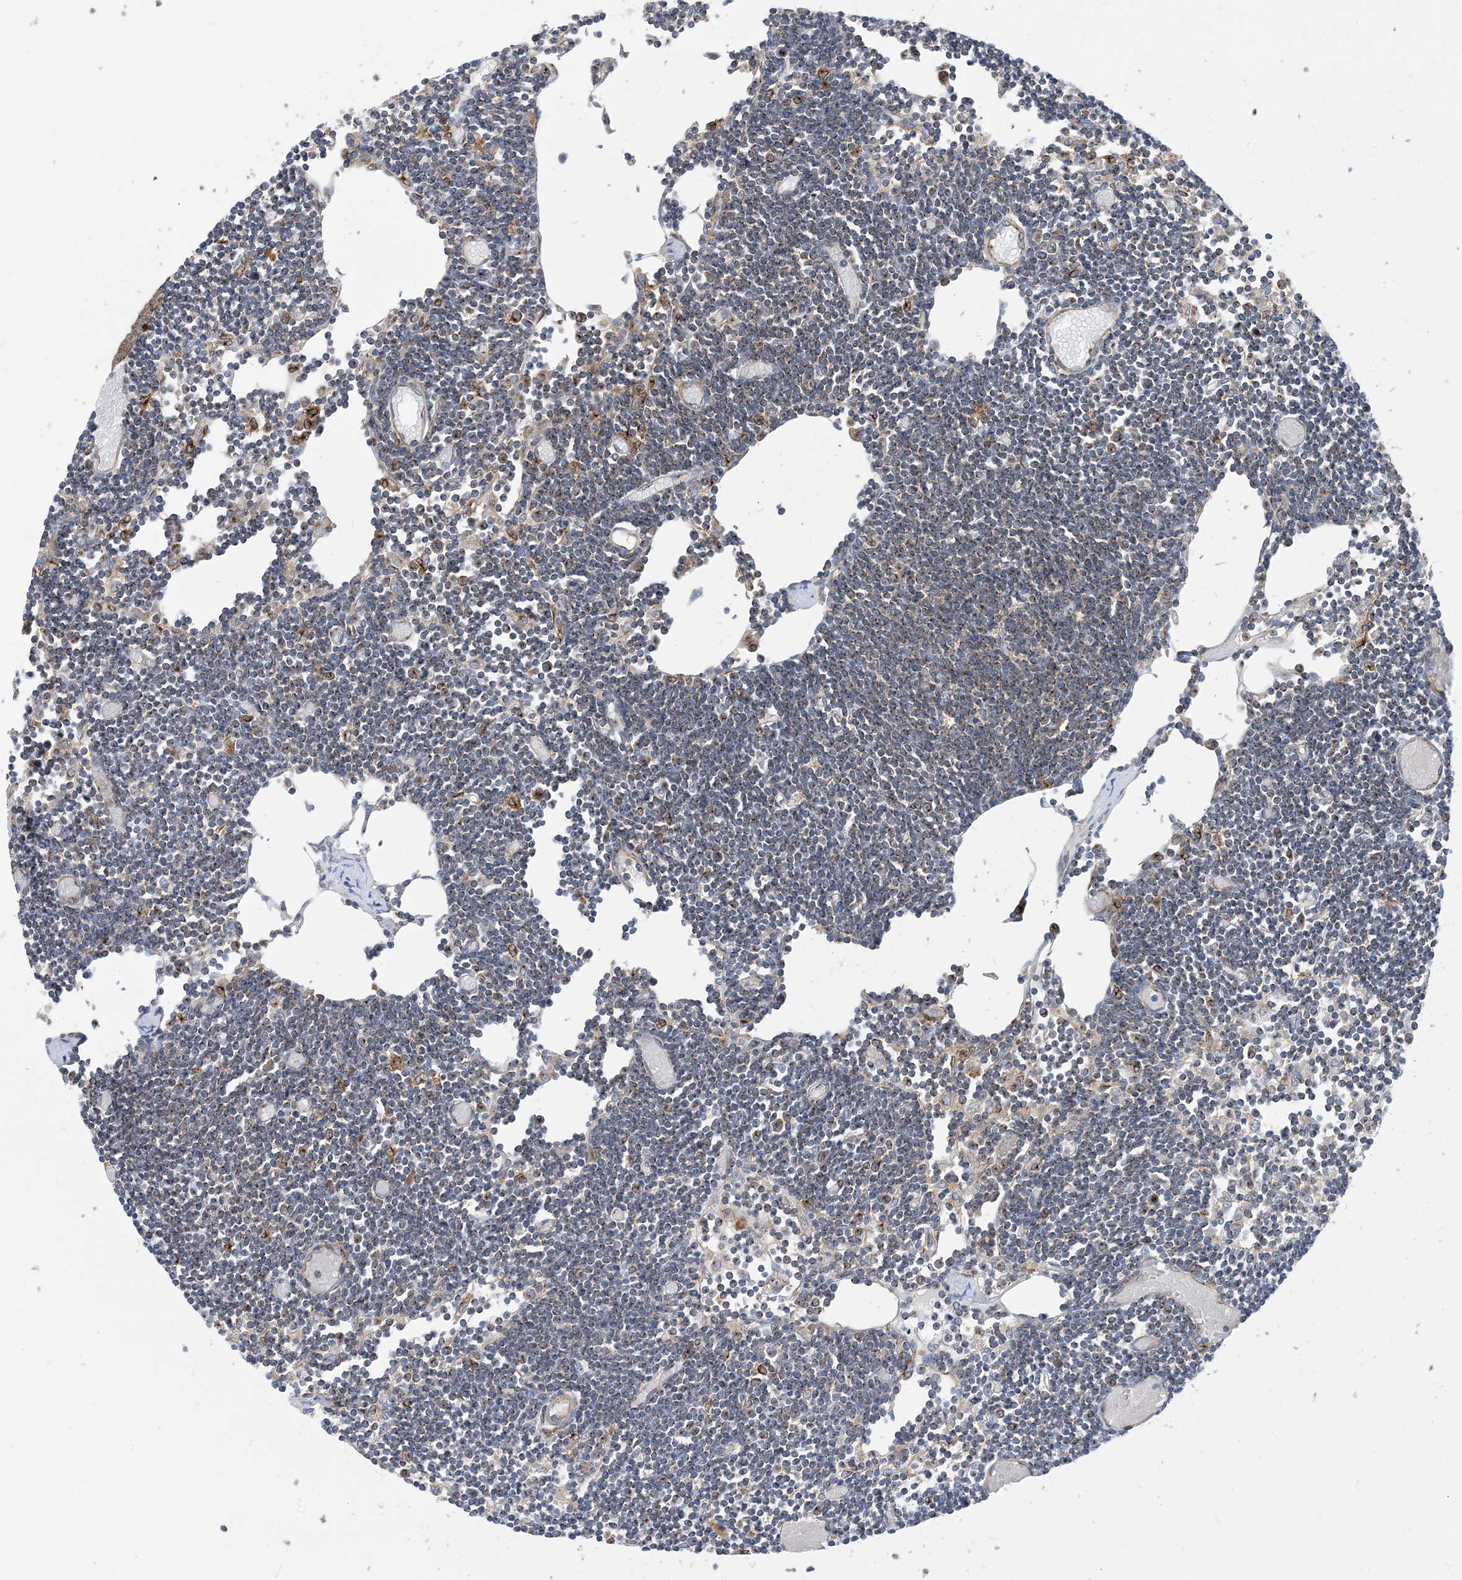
{"staining": {"intensity": "moderate", "quantity": "25%-75%", "location": "cytoplasmic/membranous"}, "tissue": "lymph node", "cell_type": "Germinal center cells", "image_type": "normal", "snomed": [{"axis": "morphology", "description": "Normal tissue, NOS"}, {"axis": "topography", "description": "Lymph node"}], "caption": "Moderate cytoplasmic/membranous staining is appreciated in about 25%-75% of germinal center cells in benign lymph node. (Brightfield microscopy of DAB IHC at high magnification).", "gene": "DYNC1LI1", "patient": {"sex": "female", "age": 11}}